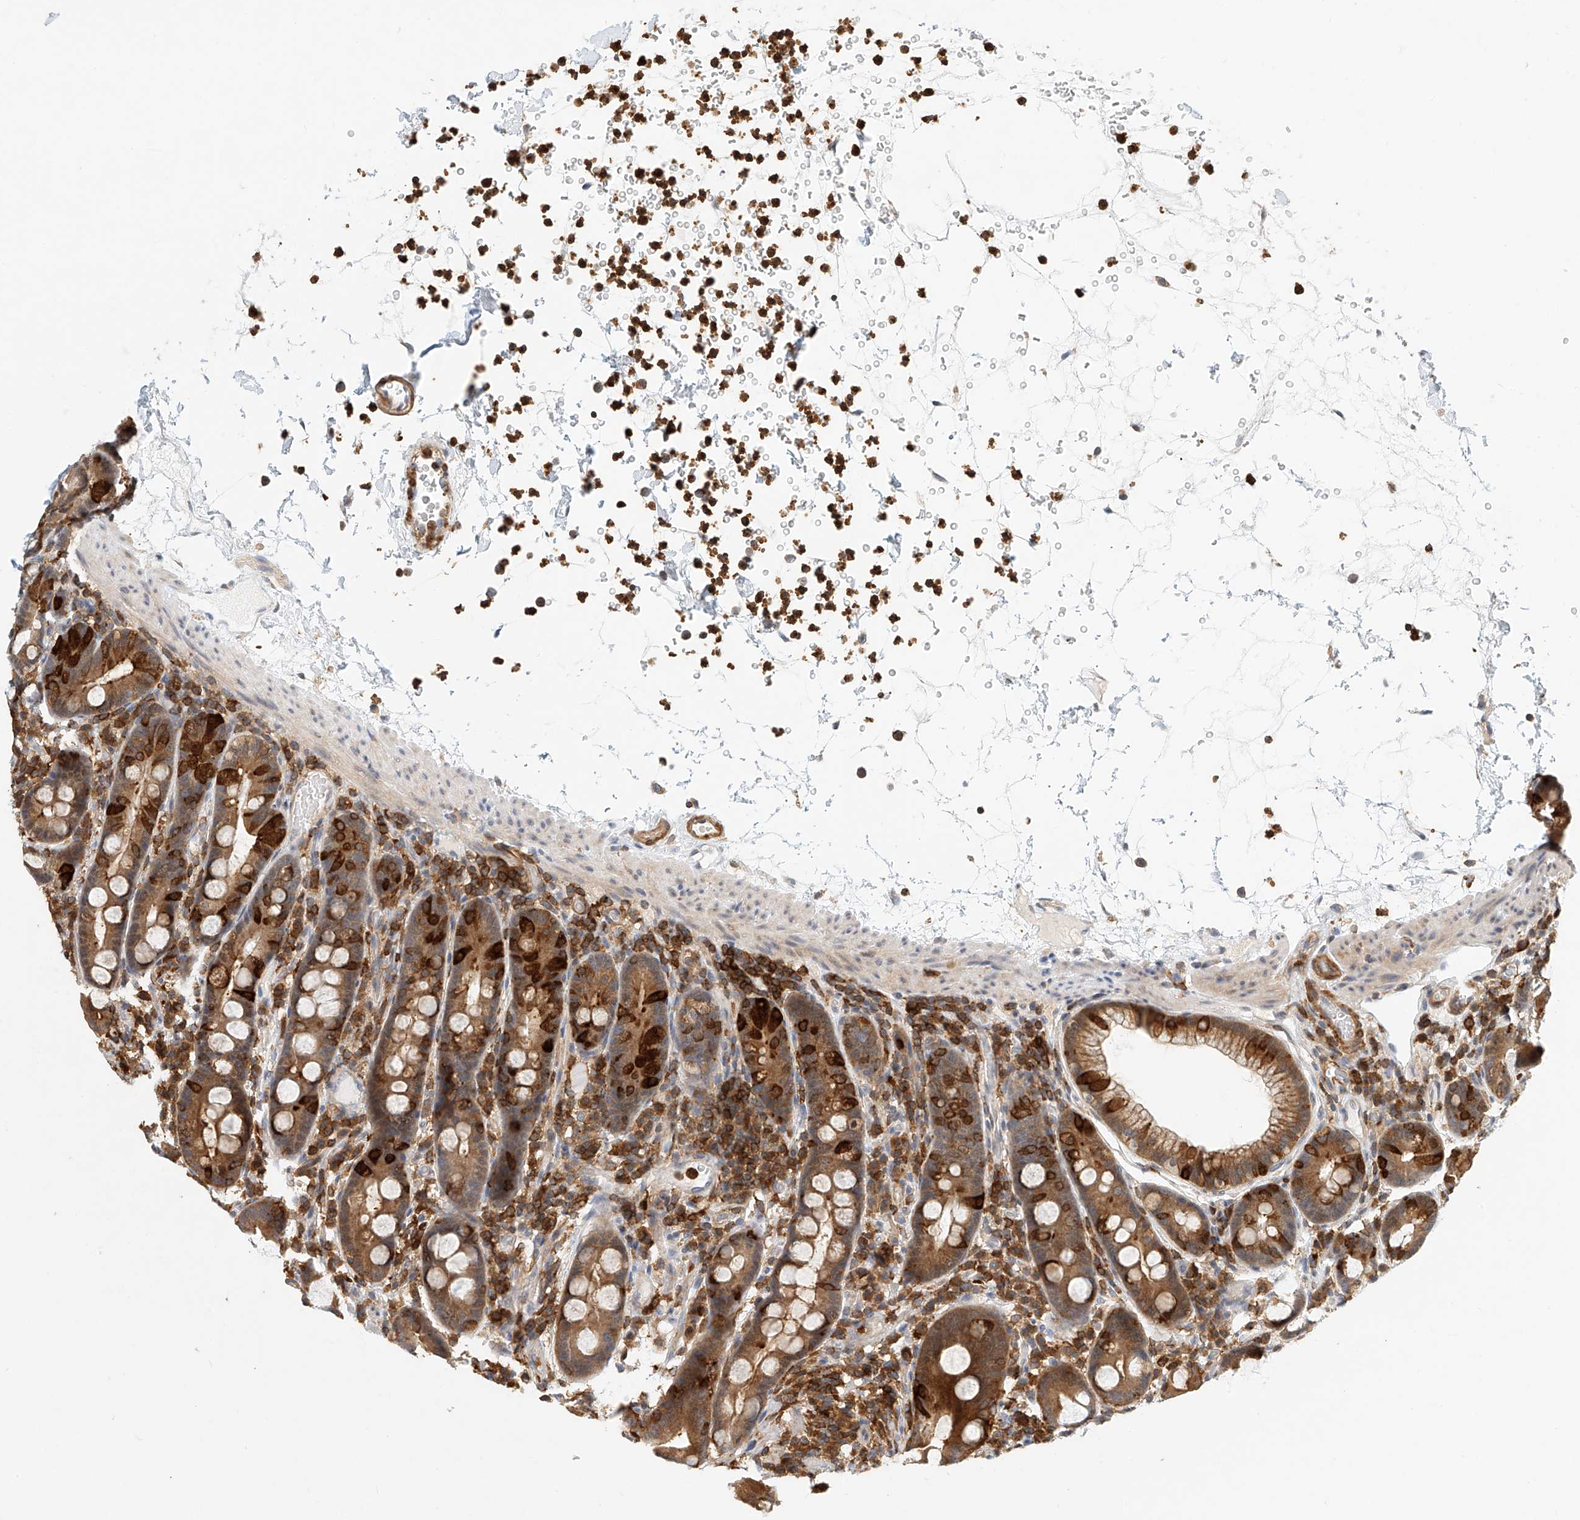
{"staining": {"intensity": "strong", "quantity": "25%-75%", "location": "cytoplasmic/membranous"}, "tissue": "duodenum", "cell_type": "Glandular cells", "image_type": "normal", "snomed": [{"axis": "morphology", "description": "Normal tissue, NOS"}, {"axis": "topography", "description": "Duodenum"}], "caption": "Immunohistochemistry image of benign duodenum: human duodenum stained using immunohistochemistry (IHC) displays high levels of strong protein expression localized specifically in the cytoplasmic/membranous of glandular cells, appearing as a cytoplasmic/membranous brown color.", "gene": "MICAL1", "patient": {"sex": "male", "age": 54}}